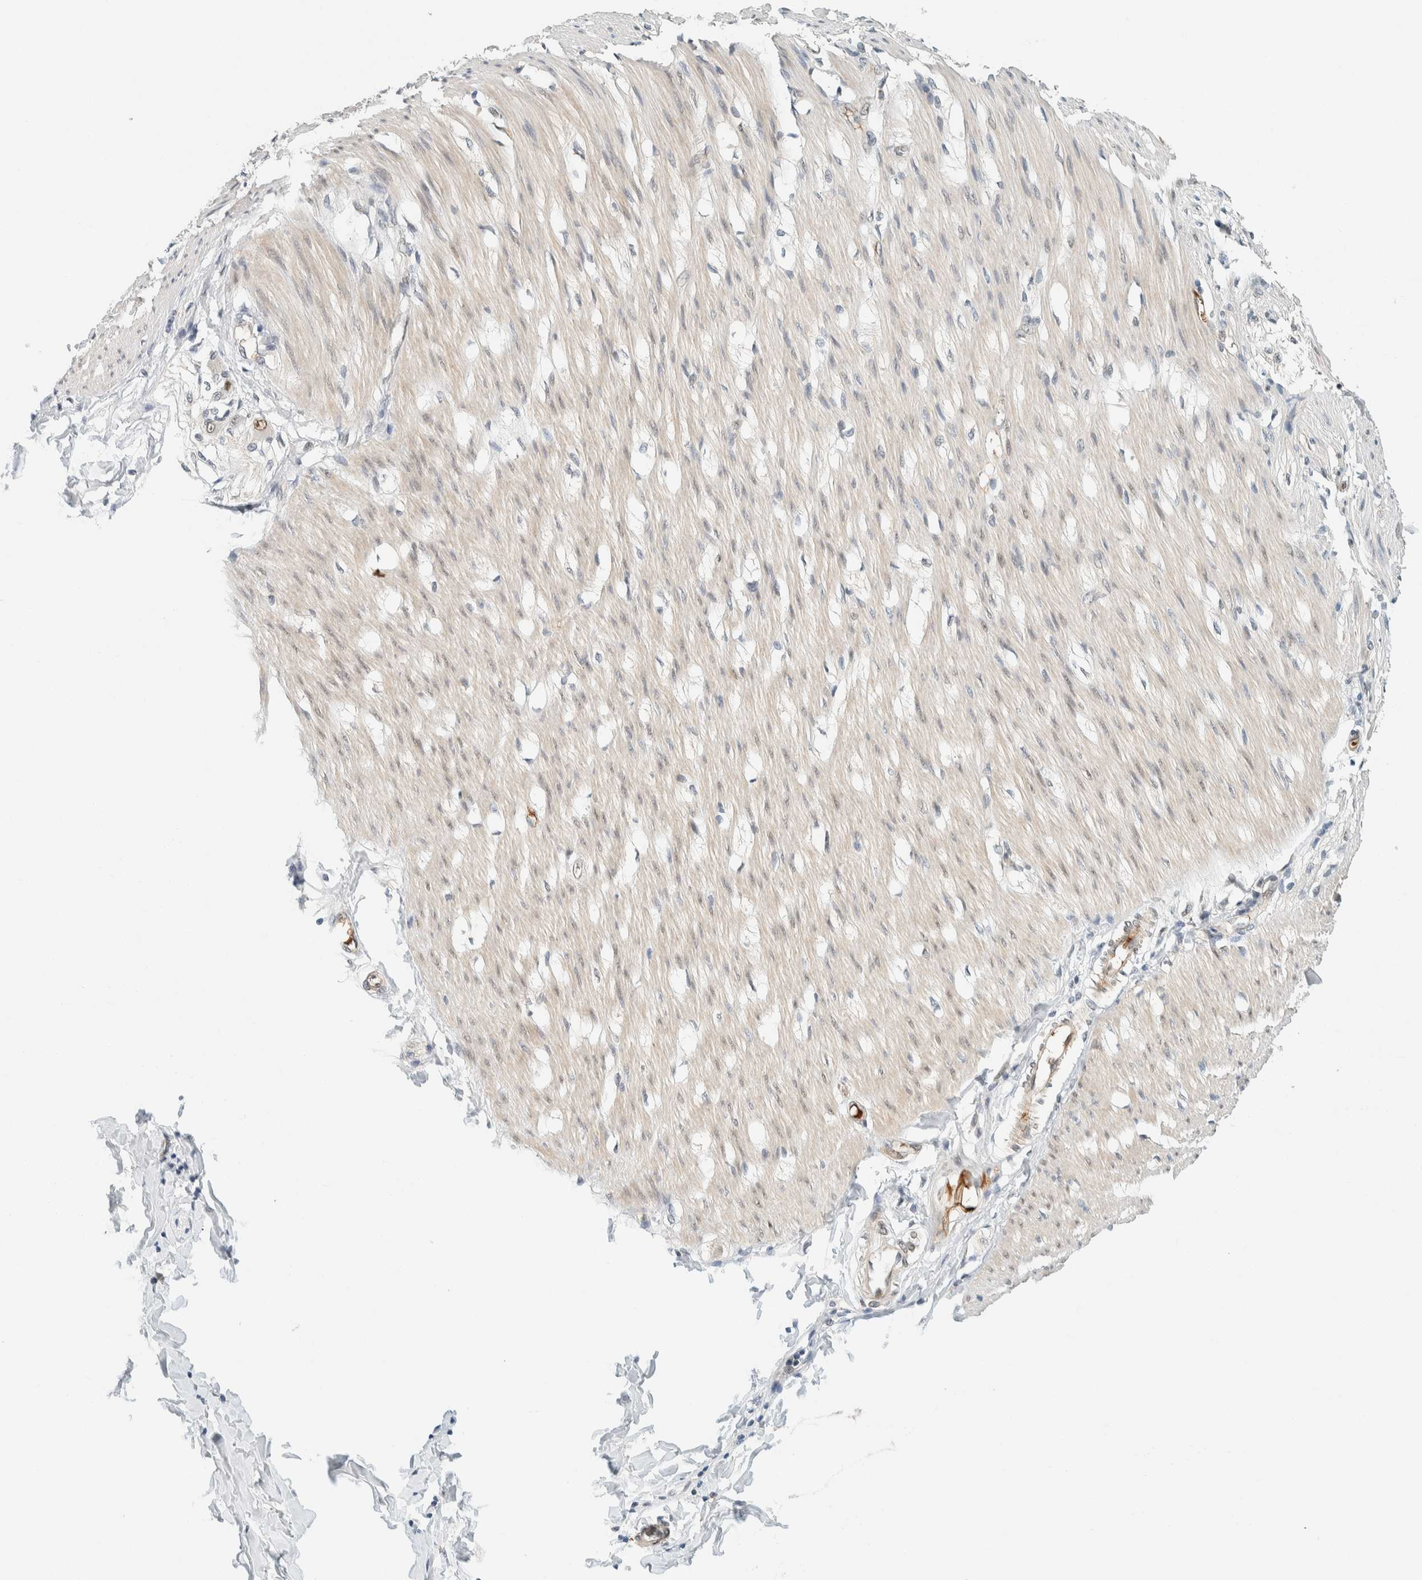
{"staining": {"intensity": "weak", "quantity": "25%-75%", "location": "cytoplasmic/membranous,nuclear"}, "tissue": "smooth muscle", "cell_type": "Smooth muscle cells", "image_type": "normal", "snomed": [{"axis": "morphology", "description": "Normal tissue, NOS"}, {"axis": "morphology", "description": "Adenocarcinoma, NOS"}, {"axis": "topography", "description": "Smooth muscle"}, {"axis": "topography", "description": "Colon"}], "caption": "A brown stain labels weak cytoplasmic/membranous,nuclear positivity of a protein in smooth muscle cells of normal smooth muscle.", "gene": "TSTD2", "patient": {"sex": "male", "age": 14}}